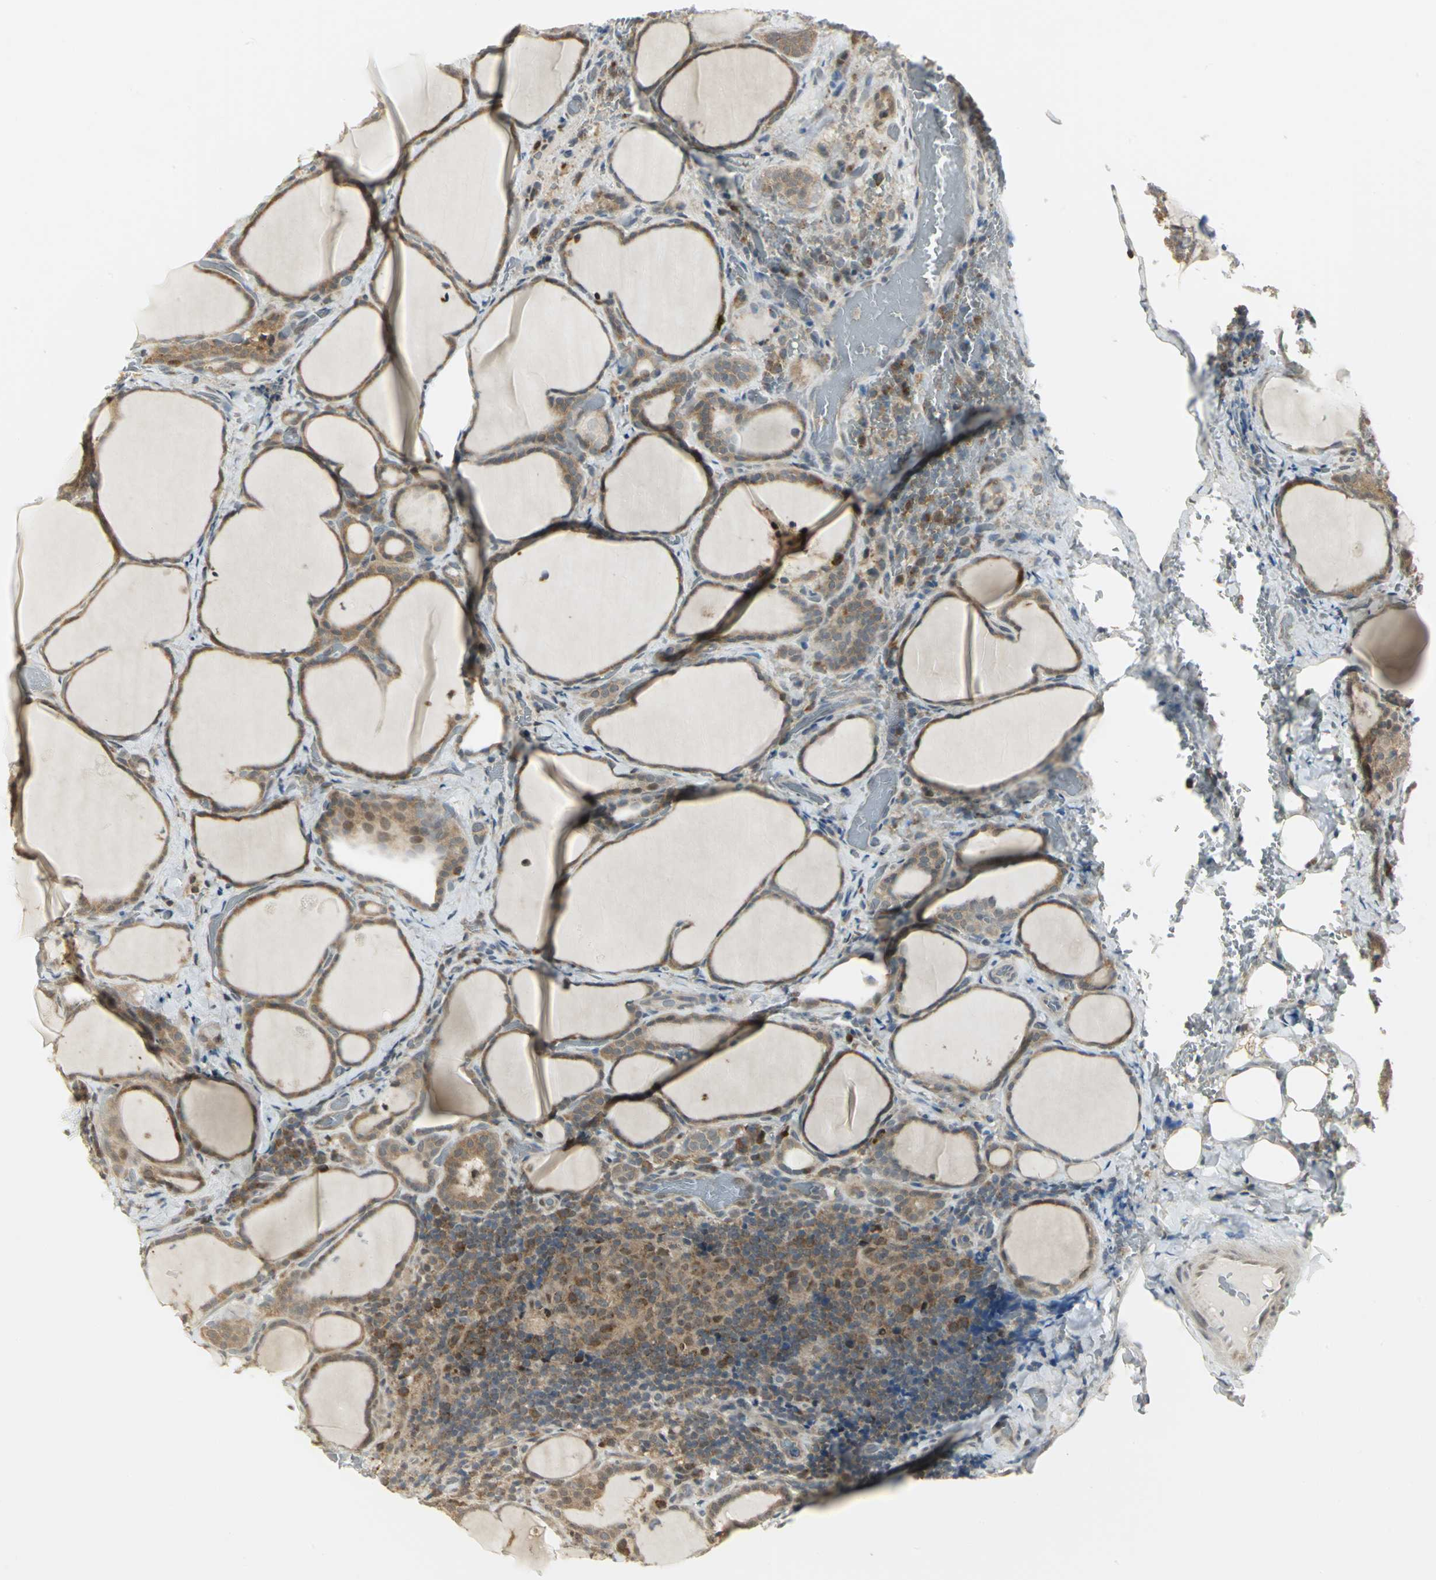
{"staining": {"intensity": "moderate", "quantity": ">75%", "location": "cytoplasmic/membranous"}, "tissue": "thyroid cancer", "cell_type": "Tumor cells", "image_type": "cancer", "snomed": [{"axis": "morphology", "description": "Papillary adenocarcinoma, NOS"}, {"axis": "topography", "description": "Thyroid gland"}], "caption": "Thyroid cancer stained for a protein exhibits moderate cytoplasmic/membranous positivity in tumor cells. (DAB (3,3'-diaminobenzidine) IHC, brown staining for protein, blue staining for nuclei).", "gene": "PSMC4", "patient": {"sex": "female", "age": 30}}